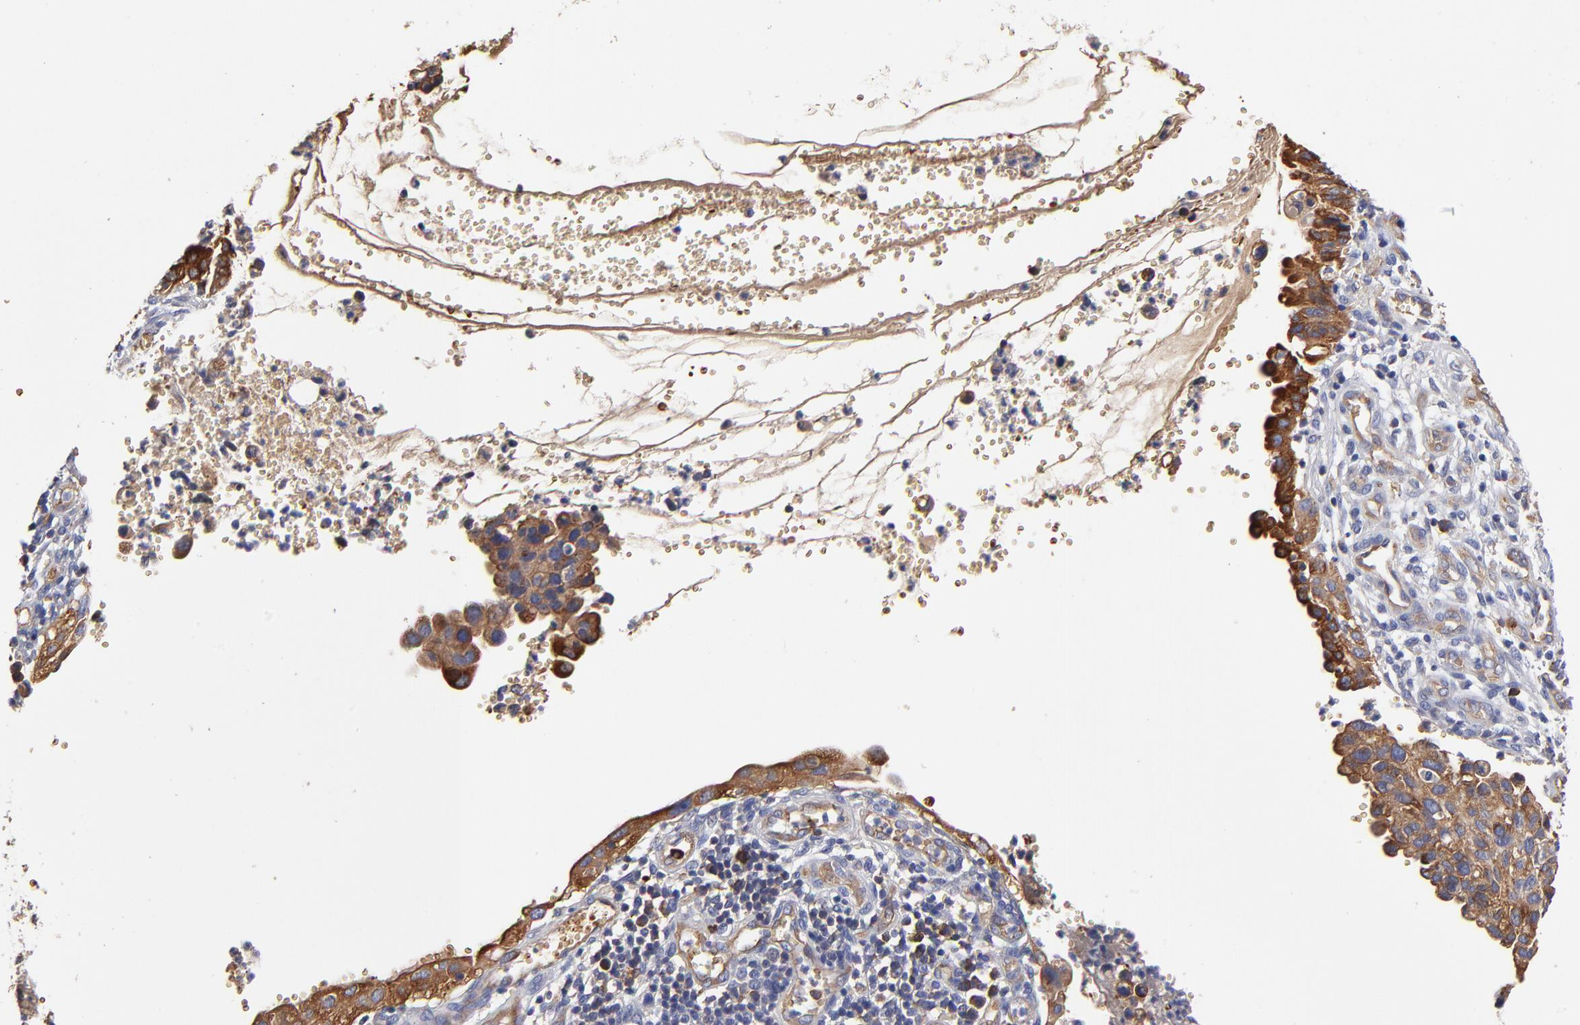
{"staining": {"intensity": "moderate", "quantity": ">75%", "location": "cytoplasmic/membranous"}, "tissue": "cervical cancer", "cell_type": "Tumor cells", "image_type": "cancer", "snomed": [{"axis": "morphology", "description": "Normal tissue, NOS"}, {"axis": "morphology", "description": "Squamous cell carcinoma, NOS"}, {"axis": "topography", "description": "Cervix"}], "caption": "A histopathology image of cervical squamous cell carcinoma stained for a protein exhibits moderate cytoplasmic/membranous brown staining in tumor cells.", "gene": "CD2AP", "patient": {"sex": "female", "age": 45}}